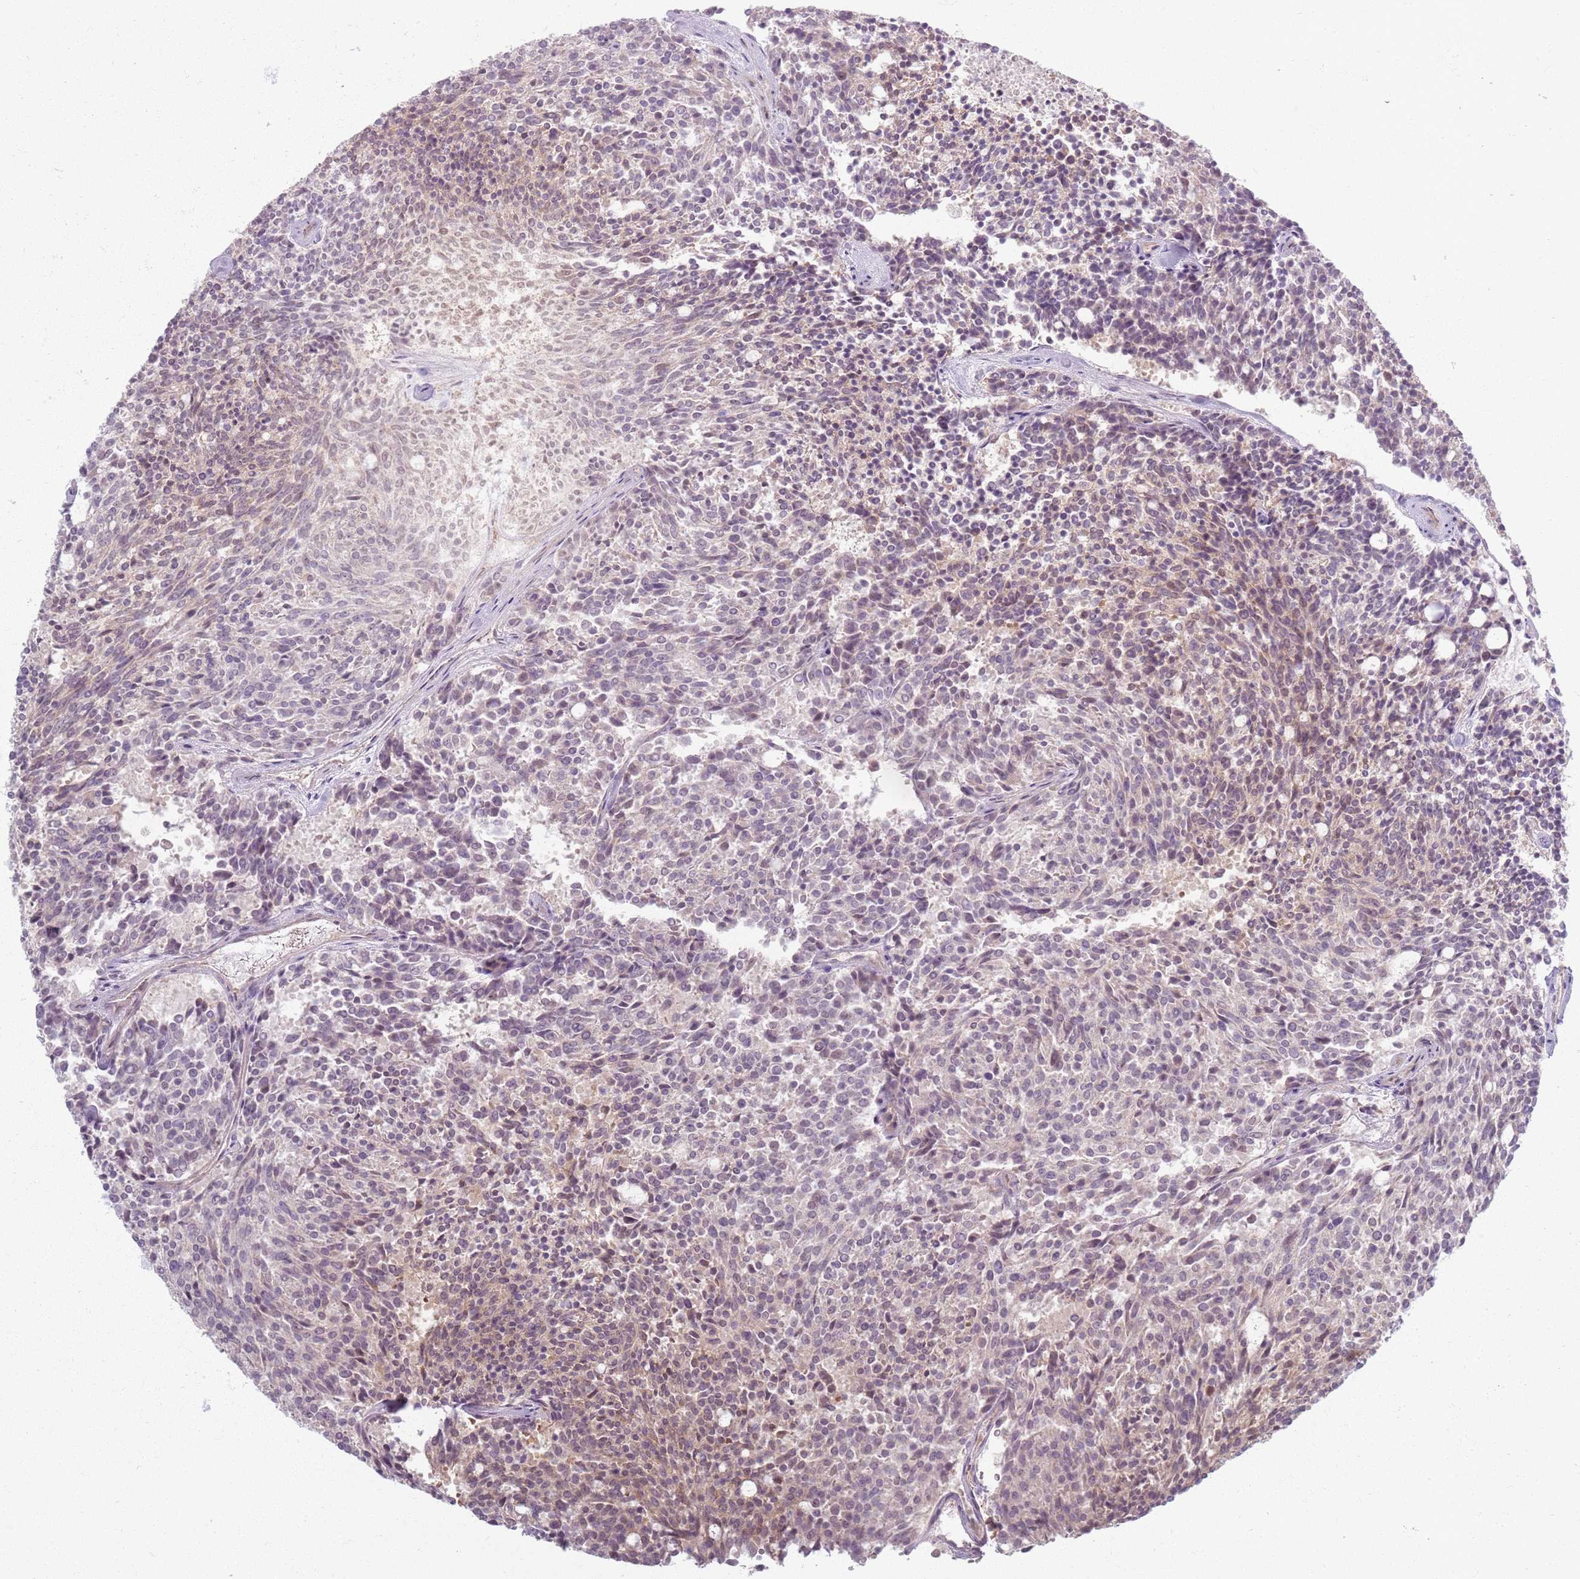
{"staining": {"intensity": "weak", "quantity": "<25%", "location": "cytoplasmic/membranous"}, "tissue": "carcinoid", "cell_type": "Tumor cells", "image_type": "cancer", "snomed": [{"axis": "morphology", "description": "Carcinoid, malignant, NOS"}, {"axis": "topography", "description": "Pancreas"}], "caption": "Histopathology image shows no significant protein expression in tumor cells of carcinoid.", "gene": "ZDHHC2", "patient": {"sex": "female", "age": 54}}